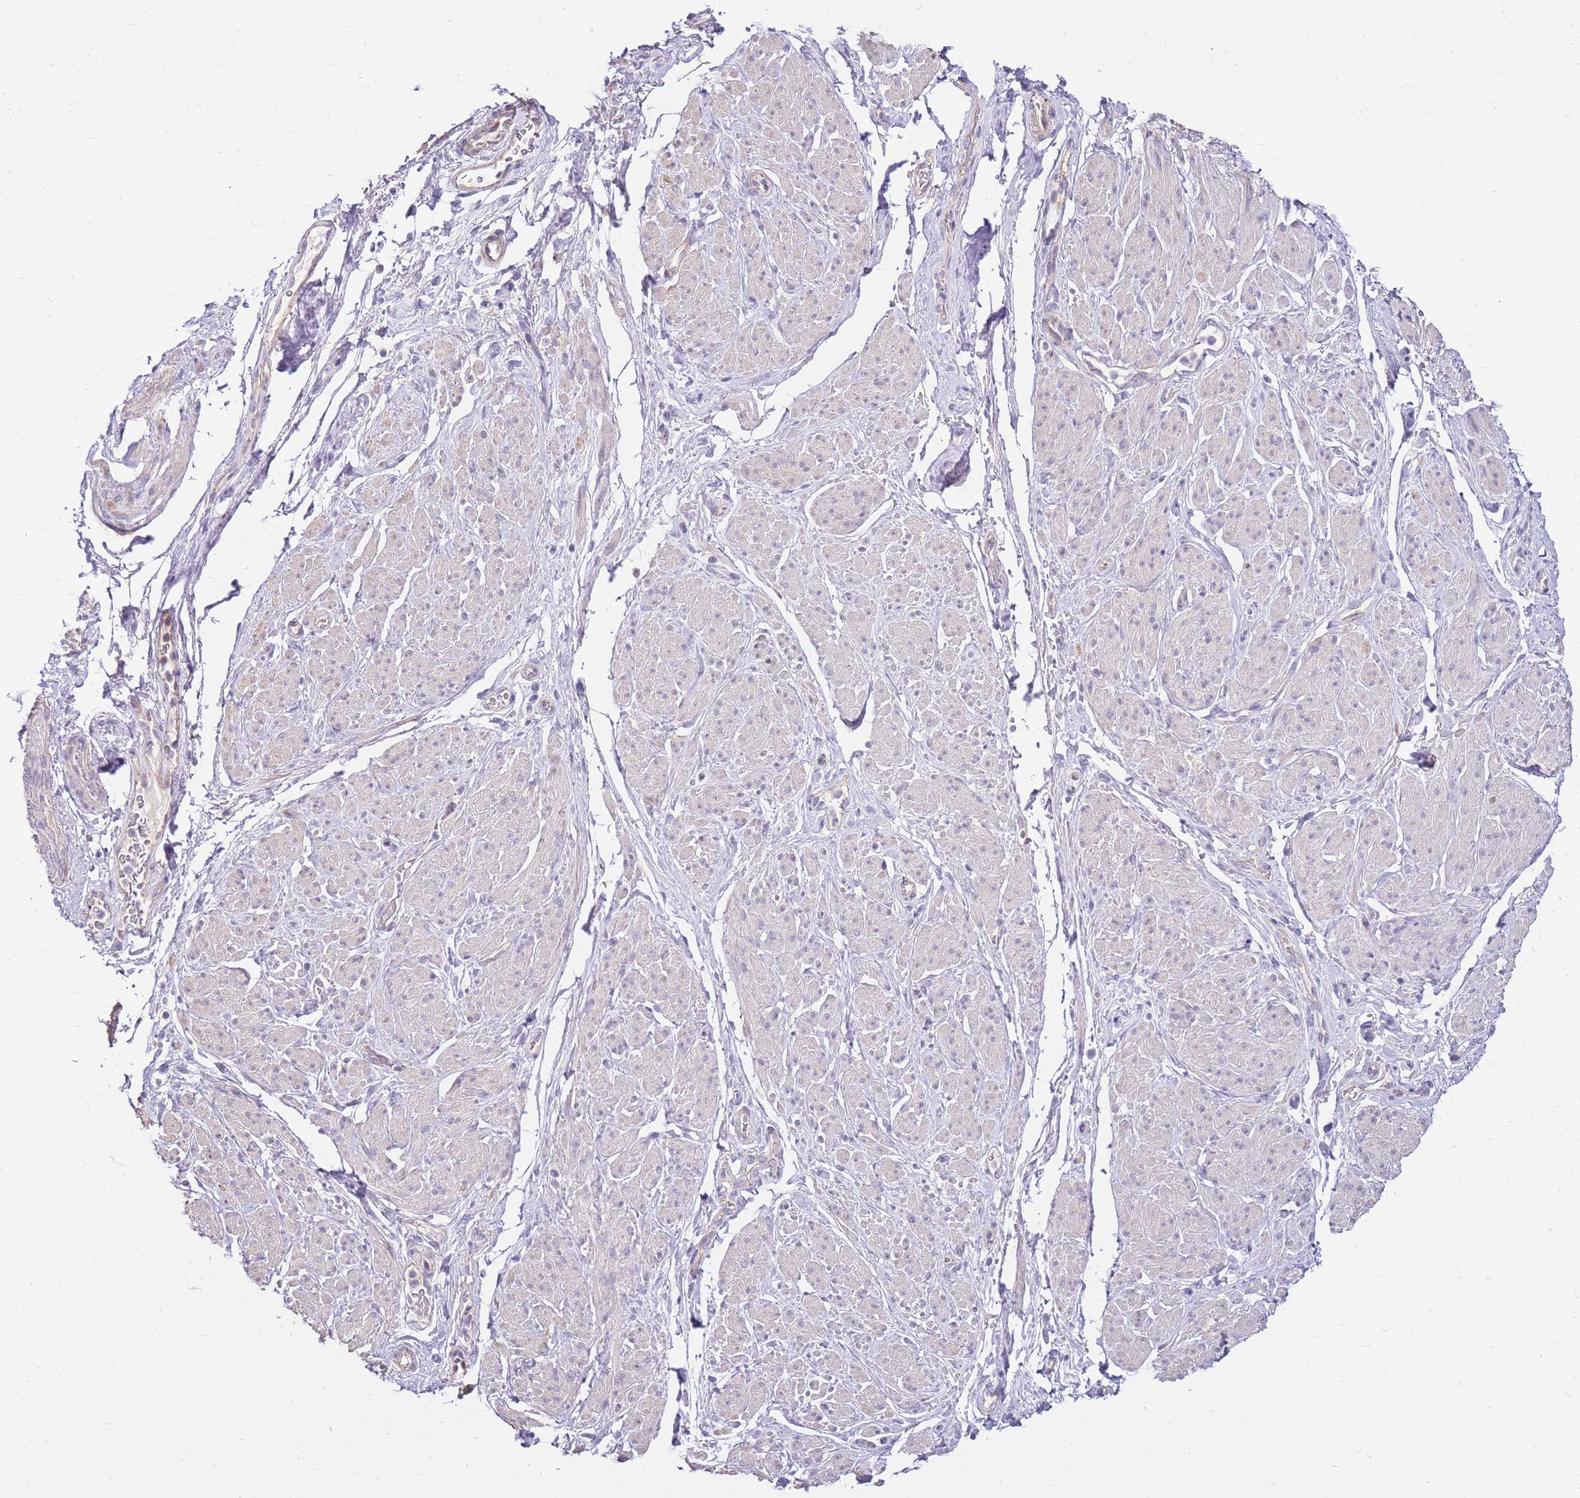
{"staining": {"intensity": "negative", "quantity": "none", "location": "none"}, "tissue": "smooth muscle", "cell_type": "Smooth muscle cells", "image_type": "normal", "snomed": [{"axis": "morphology", "description": "Normal tissue, NOS"}, {"axis": "topography", "description": "Smooth muscle"}, {"axis": "topography", "description": "Peripheral nerve tissue"}], "caption": "Immunohistochemical staining of unremarkable smooth muscle displays no significant expression in smooth muscle cells. (Stains: DAB (3,3'-diaminobenzidine) immunohistochemistry with hematoxylin counter stain, Microscopy: brightfield microscopy at high magnification).", "gene": "CLBA1", "patient": {"sex": "male", "age": 69}}